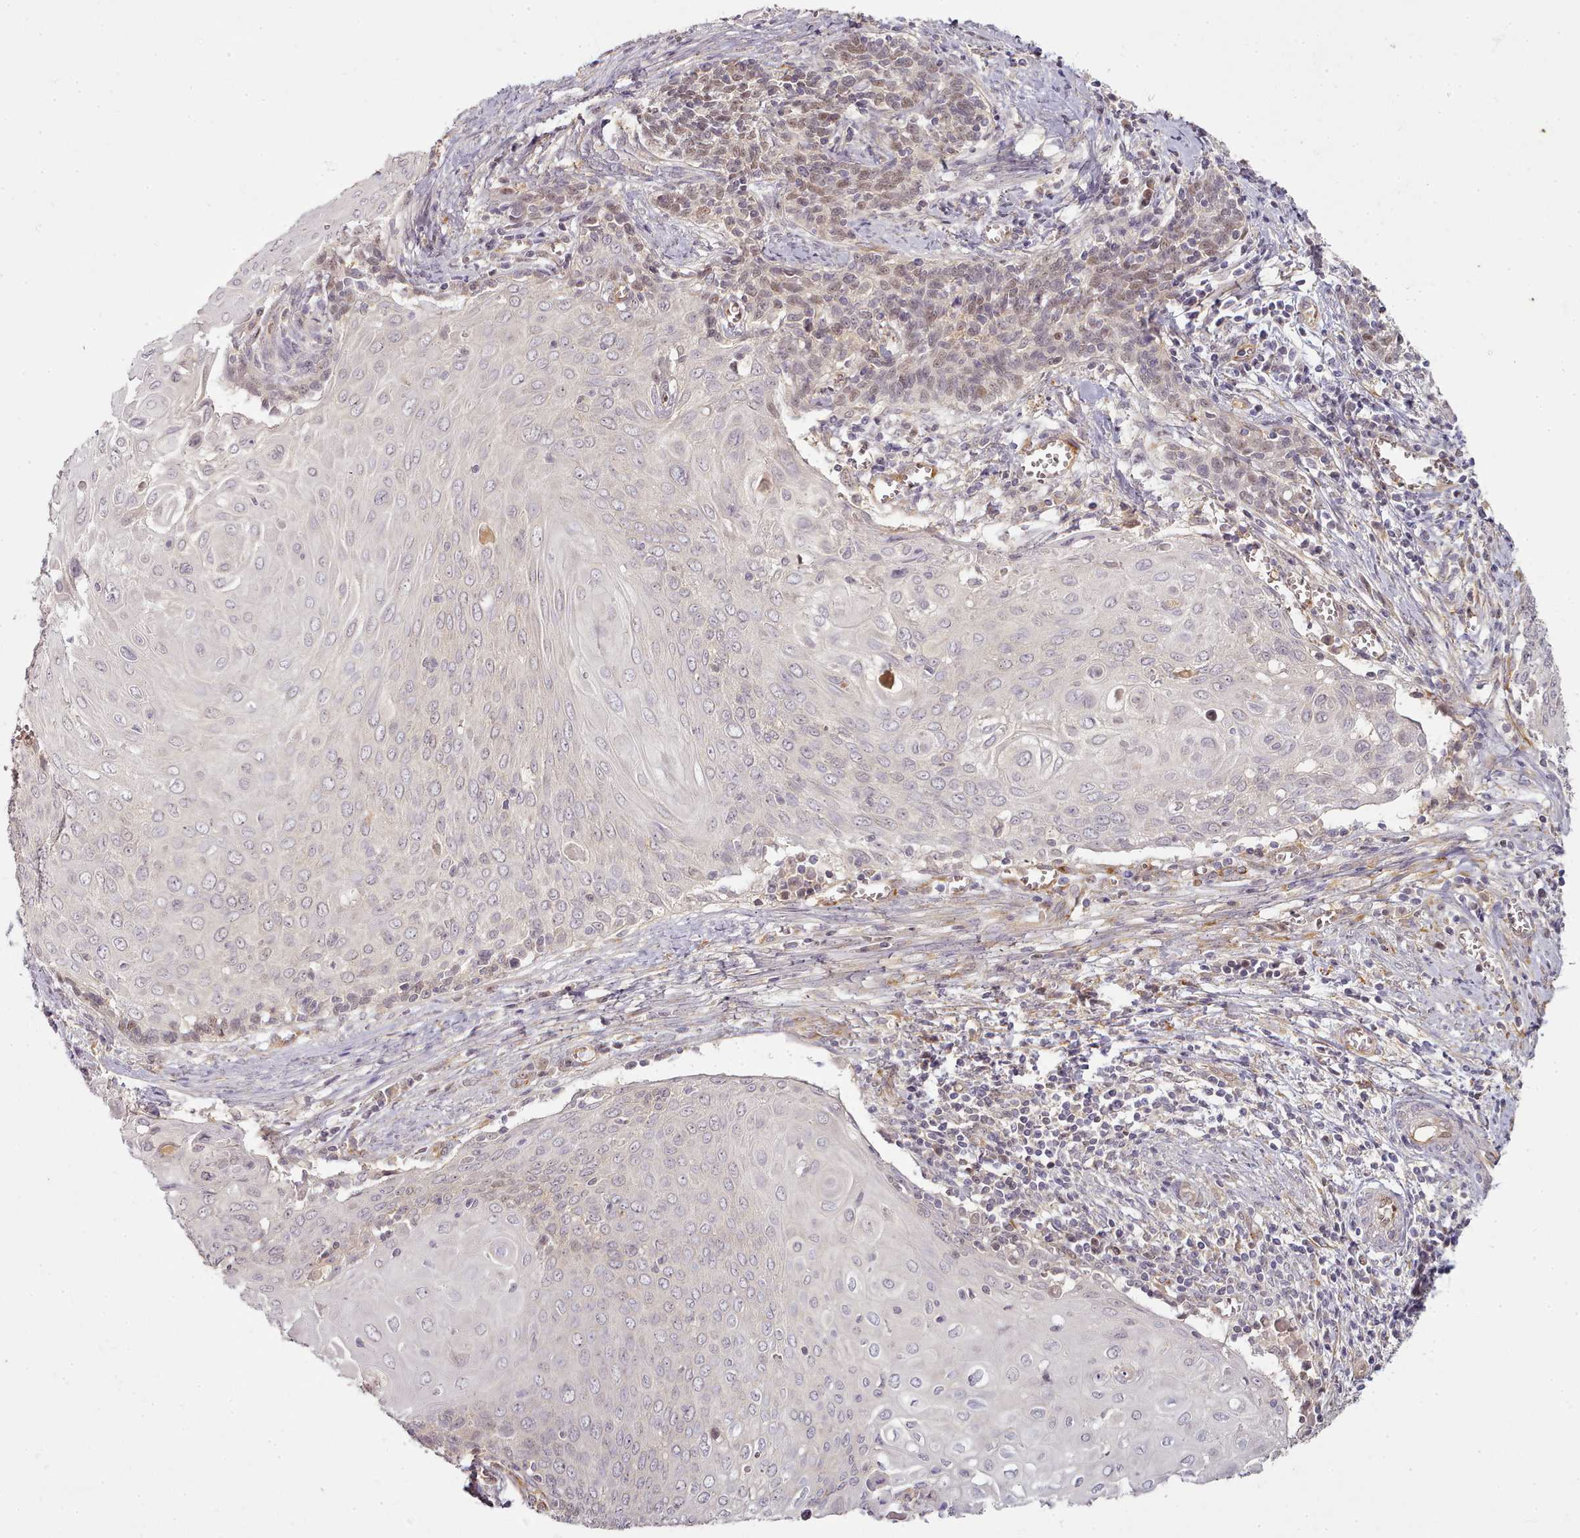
{"staining": {"intensity": "moderate", "quantity": "<25%", "location": "nuclear"}, "tissue": "cervical cancer", "cell_type": "Tumor cells", "image_type": "cancer", "snomed": [{"axis": "morphology", "description": "Squamous cell carcinoma, NOS"}, {"axis": "topography", "description": "Cervix"}], "caption": "Human cervical squamous cell carcinoma stained with a brown dye exhibits moderate nuclear positive expression in approximately <25% of tumor cells.", "gene": "C1QTNF5", "patient": {"sex": "female", "age": 39}}